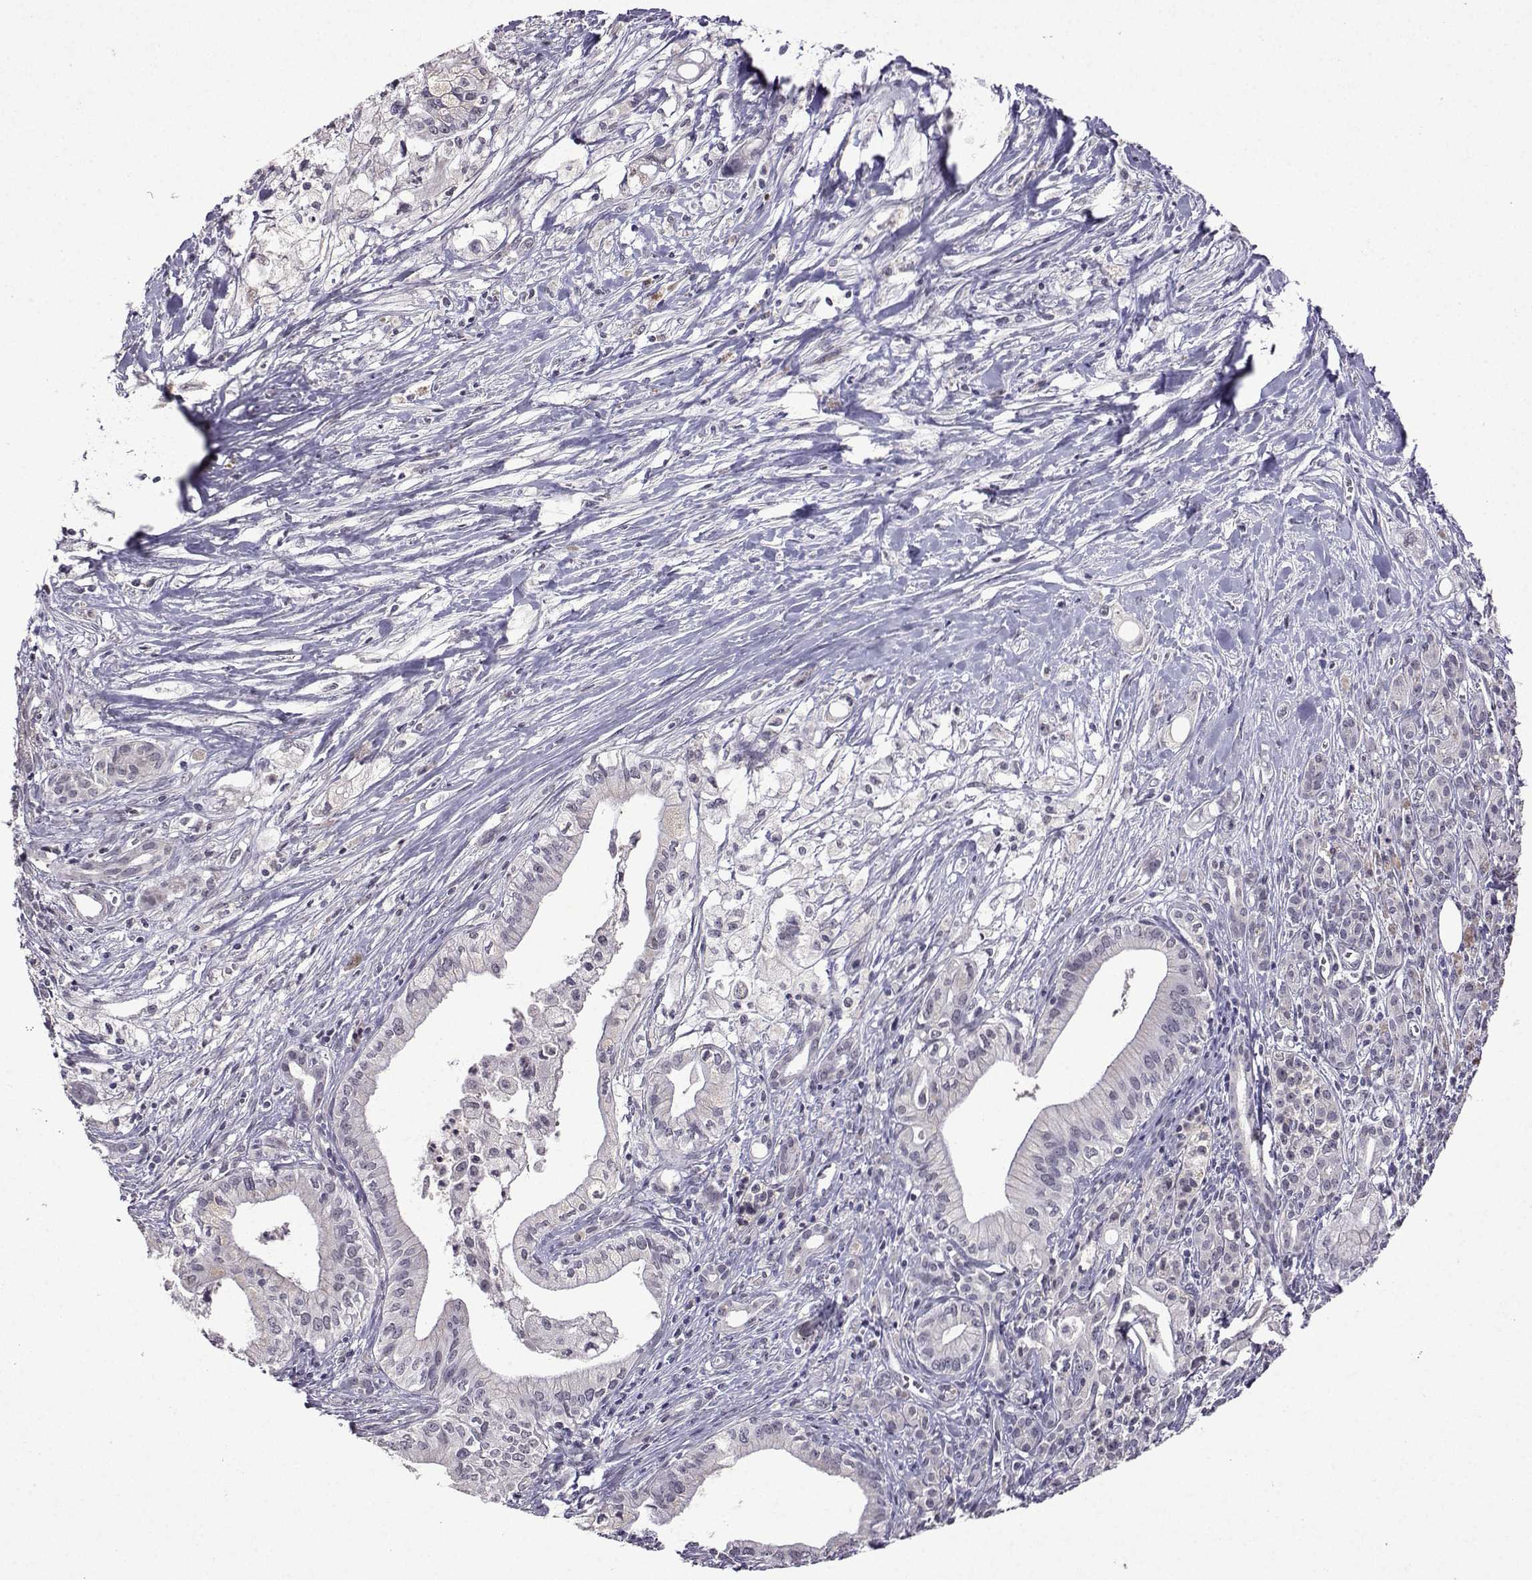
{"staining": {"intensity": "negative", "quantity": "none", "location": "none"}, "tissue": "pancreatic cancer", "cell_type": "Tumor cells", "image_type": "cancer", "snomed": [{"axis": "morphology", "description": "Adenocarcinoma, NOS"}, {"axis": "topography", "description": "Pancreas"}], "caption": "A micrograph of human pancreatic cancer is negative for staining in tumor cells.", "gene": "CCL28", "patient": {"sex": "male", "age": 71}}